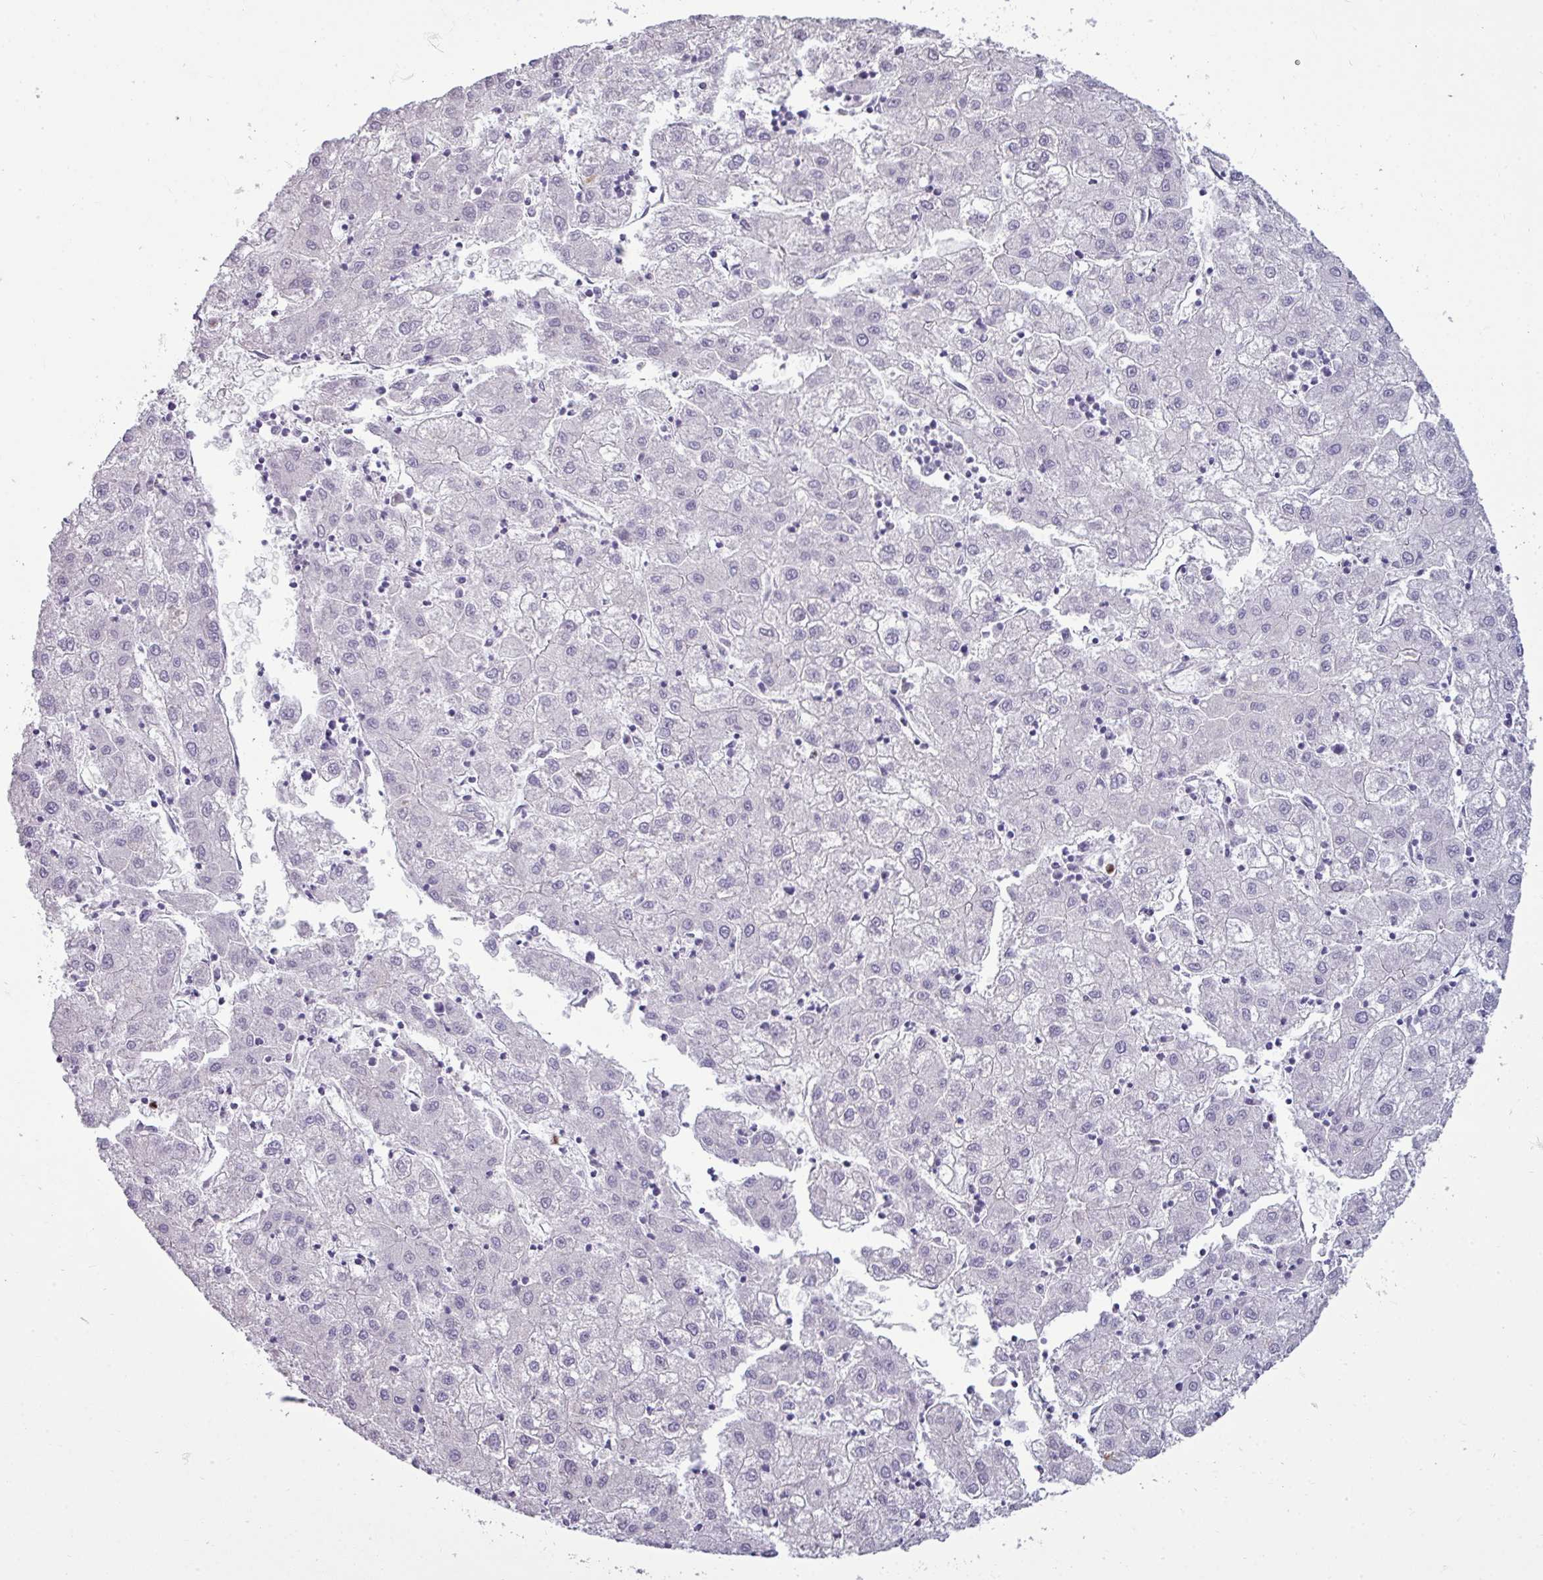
{"staining": {"intensity": "negative", "quantity": "none", "location": "none"}, "tissue": "liver cancer", "cell_type": "Tumor cells", "image_type": "cancer", "snomed": [{"axis": "morphology", "description": "Carcinoma, Hepatocellular, NOS"}, {"axis": "topography", "description": "Liver"}], "caption": "High power microscopy image of an immunohistochemistry image of hepatocellular carcinoma (liver), revealing no significant staining in tumor cells.", "gene": "TRIM39", "patient": {"sex": "male", "age": 72}}